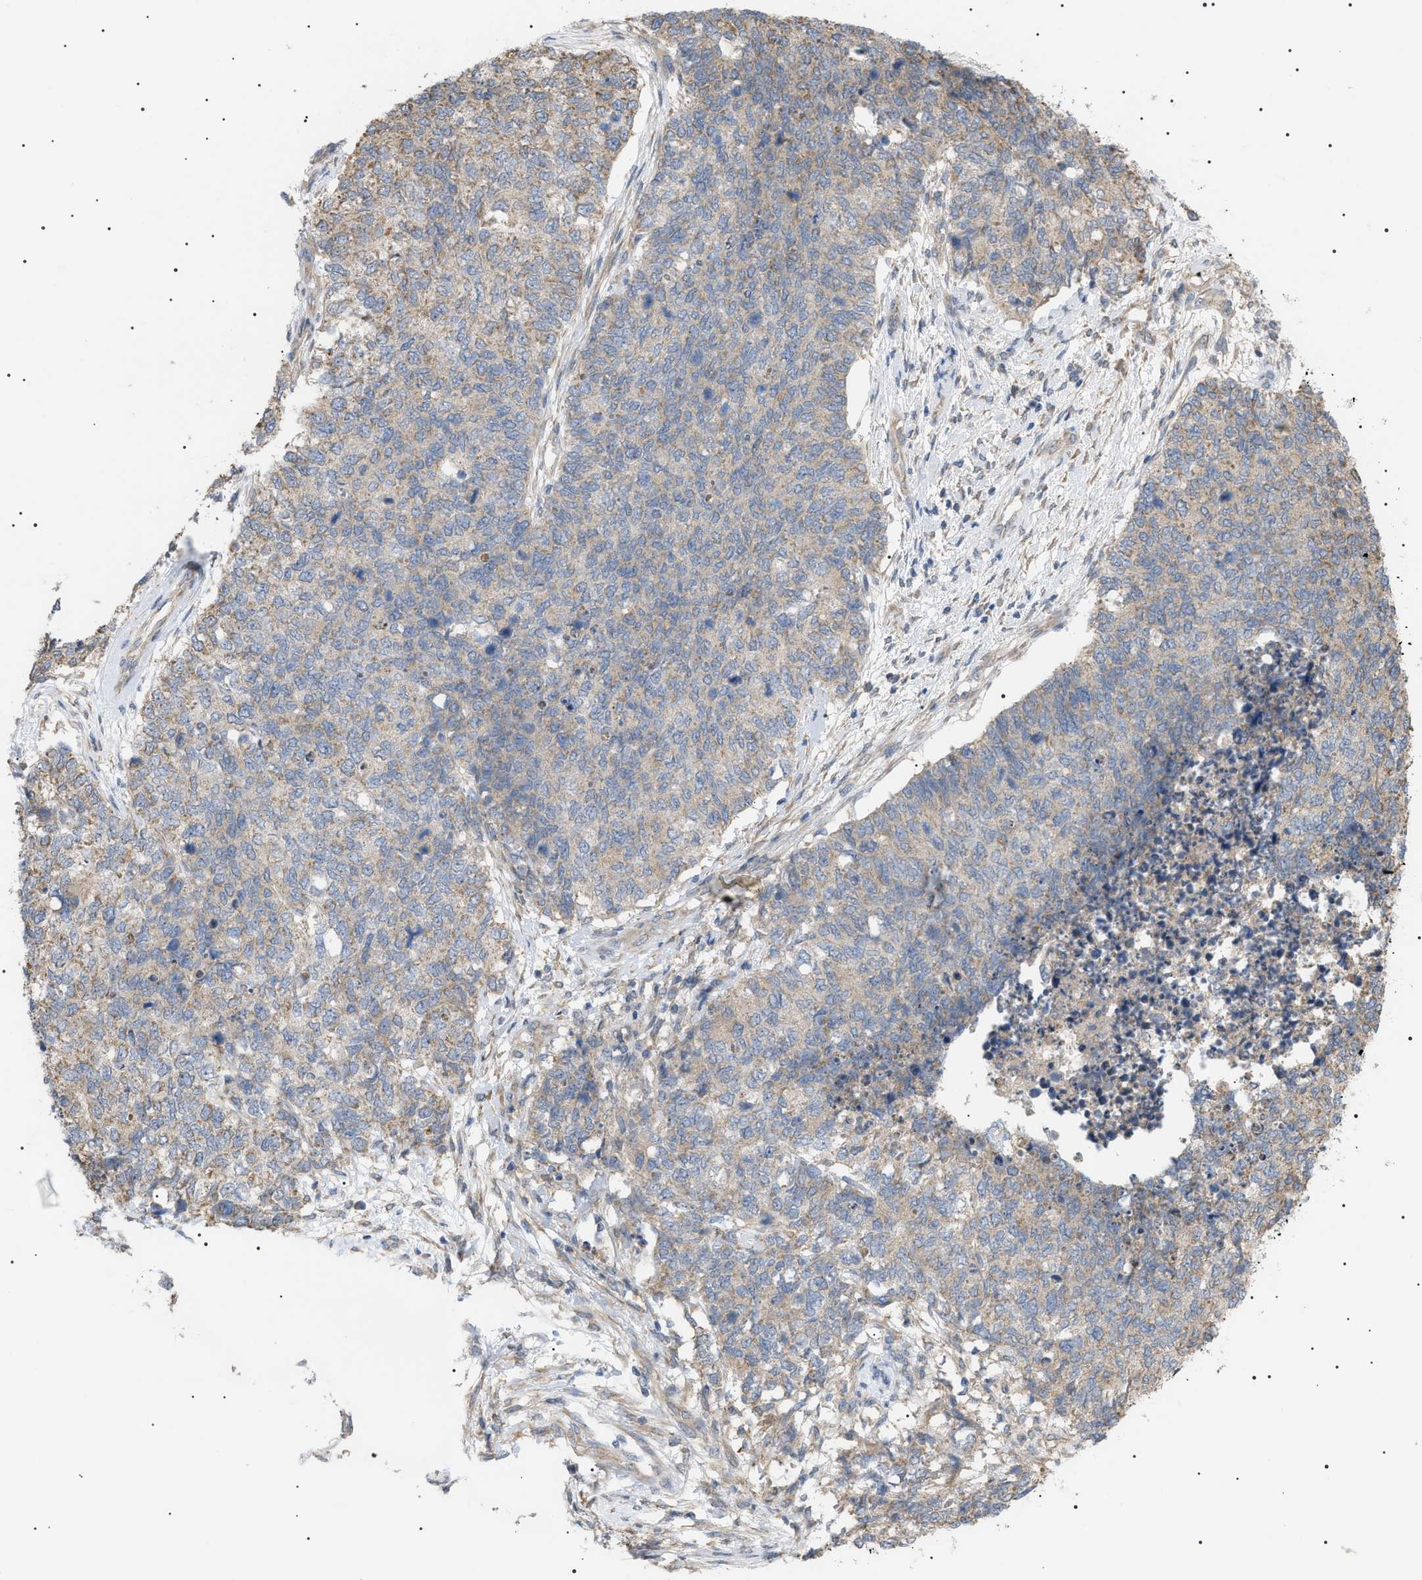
{"staining": {"intensity": "weak", "quantity": "<25%", "location": "cytoplasmic/membranous"}, "tissue": "cervical cancer", "cell_type": "Tumor cells", "image_type": "cancer", "snomed": [{"axis": "morphology", "description": "Squamous cell carcinoma, NOS"}, {"axis": "topography", "description": "Cervix"}], "caption": "IHC image of cervical squamous cell carcinoma stained for a protein (brown), which exhibits no staining in tumor cells.", "gene": "IRS2", "patient": {"sex": "female", "age": 63}}